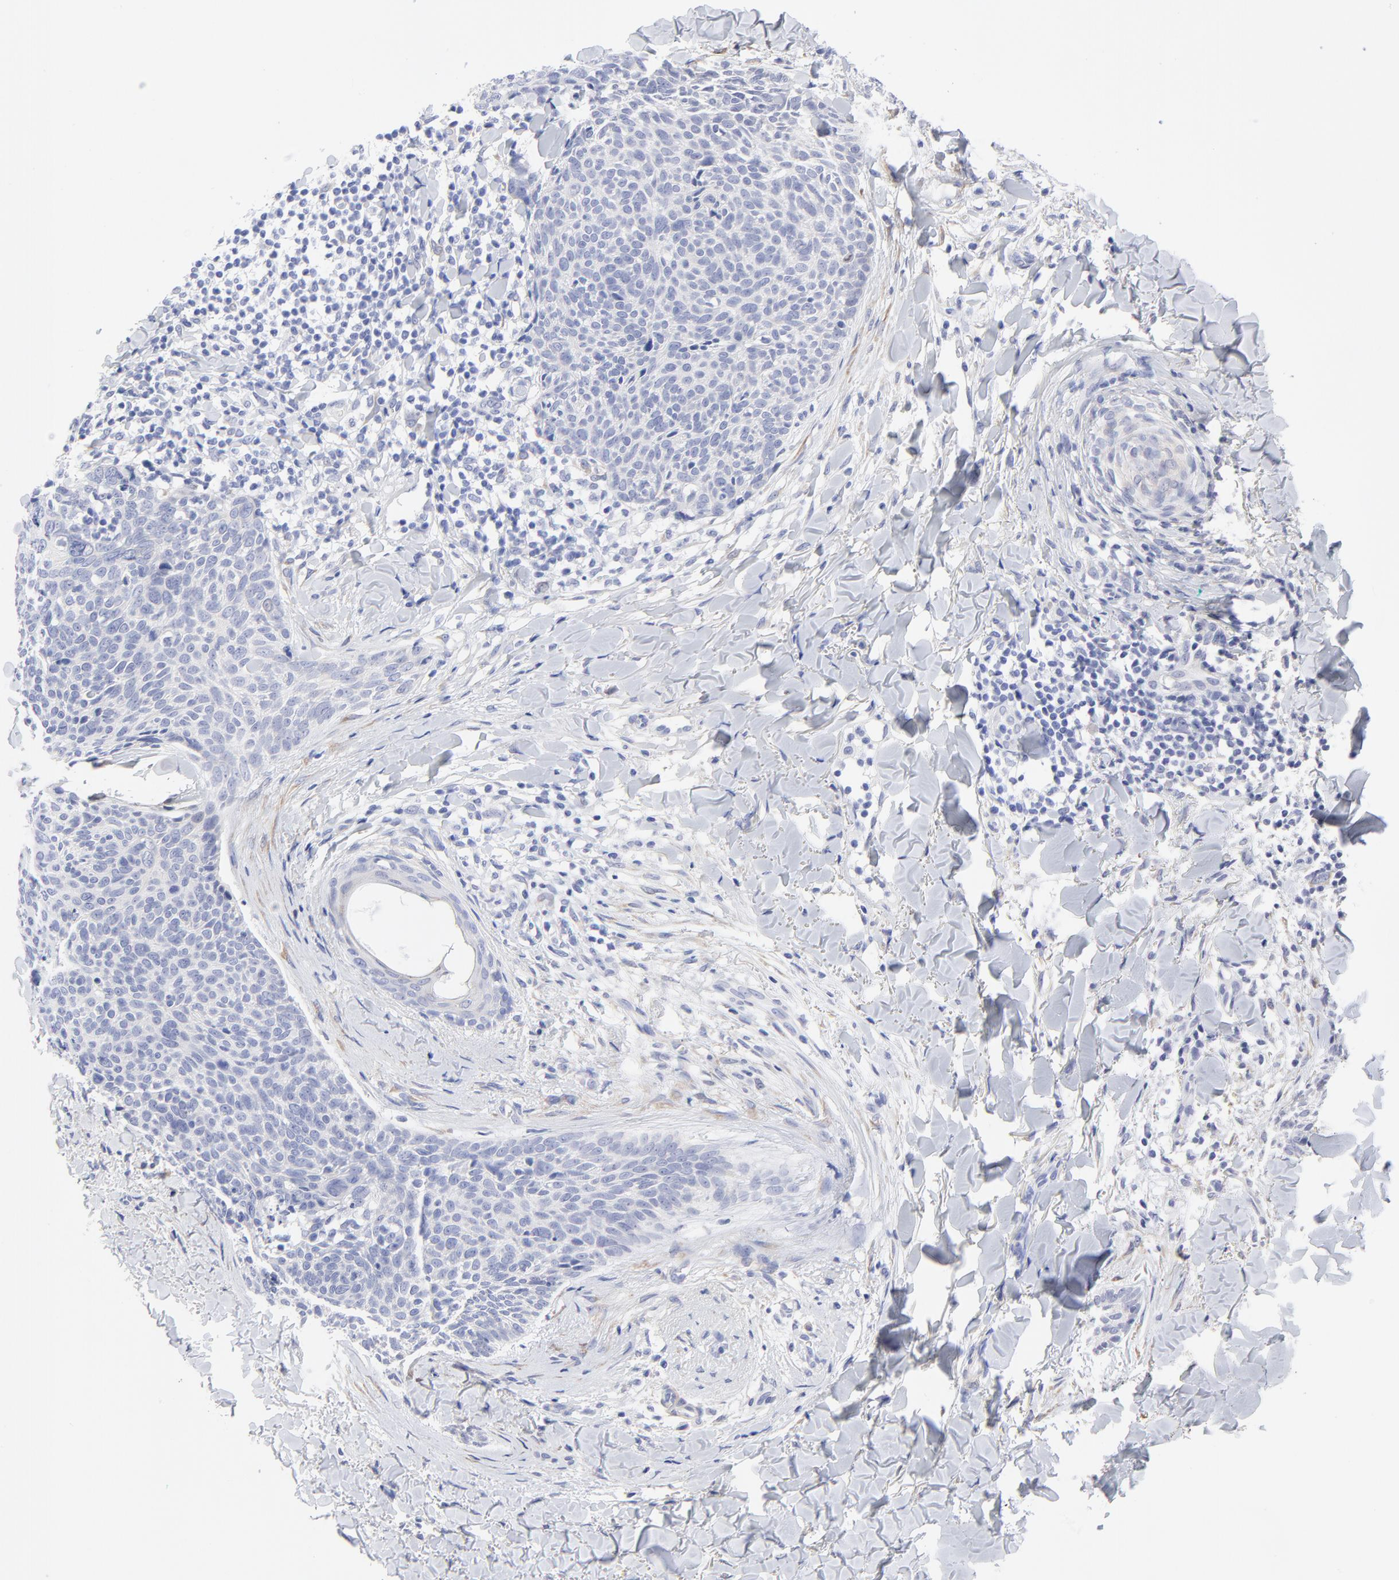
{"staining": {"intensity": "negative", "quantity": "none", "location": "none"}, "tissue": "skin cancer", "cell_type": "Tumor cells", "image_type": "cancer", "snomed": [{"axis": "morphology", "description": "Normal tissue, NOS"}, {"axis": "morphology", "description": "Basal cell carcinoma"}, {"axis": "topography", "description": "Skin"}], "caption": "There is no significant positivity in tumor cells of skin cancer.", "gene": "DUSP9", "patient": {"sex": "female", "age": 57}}